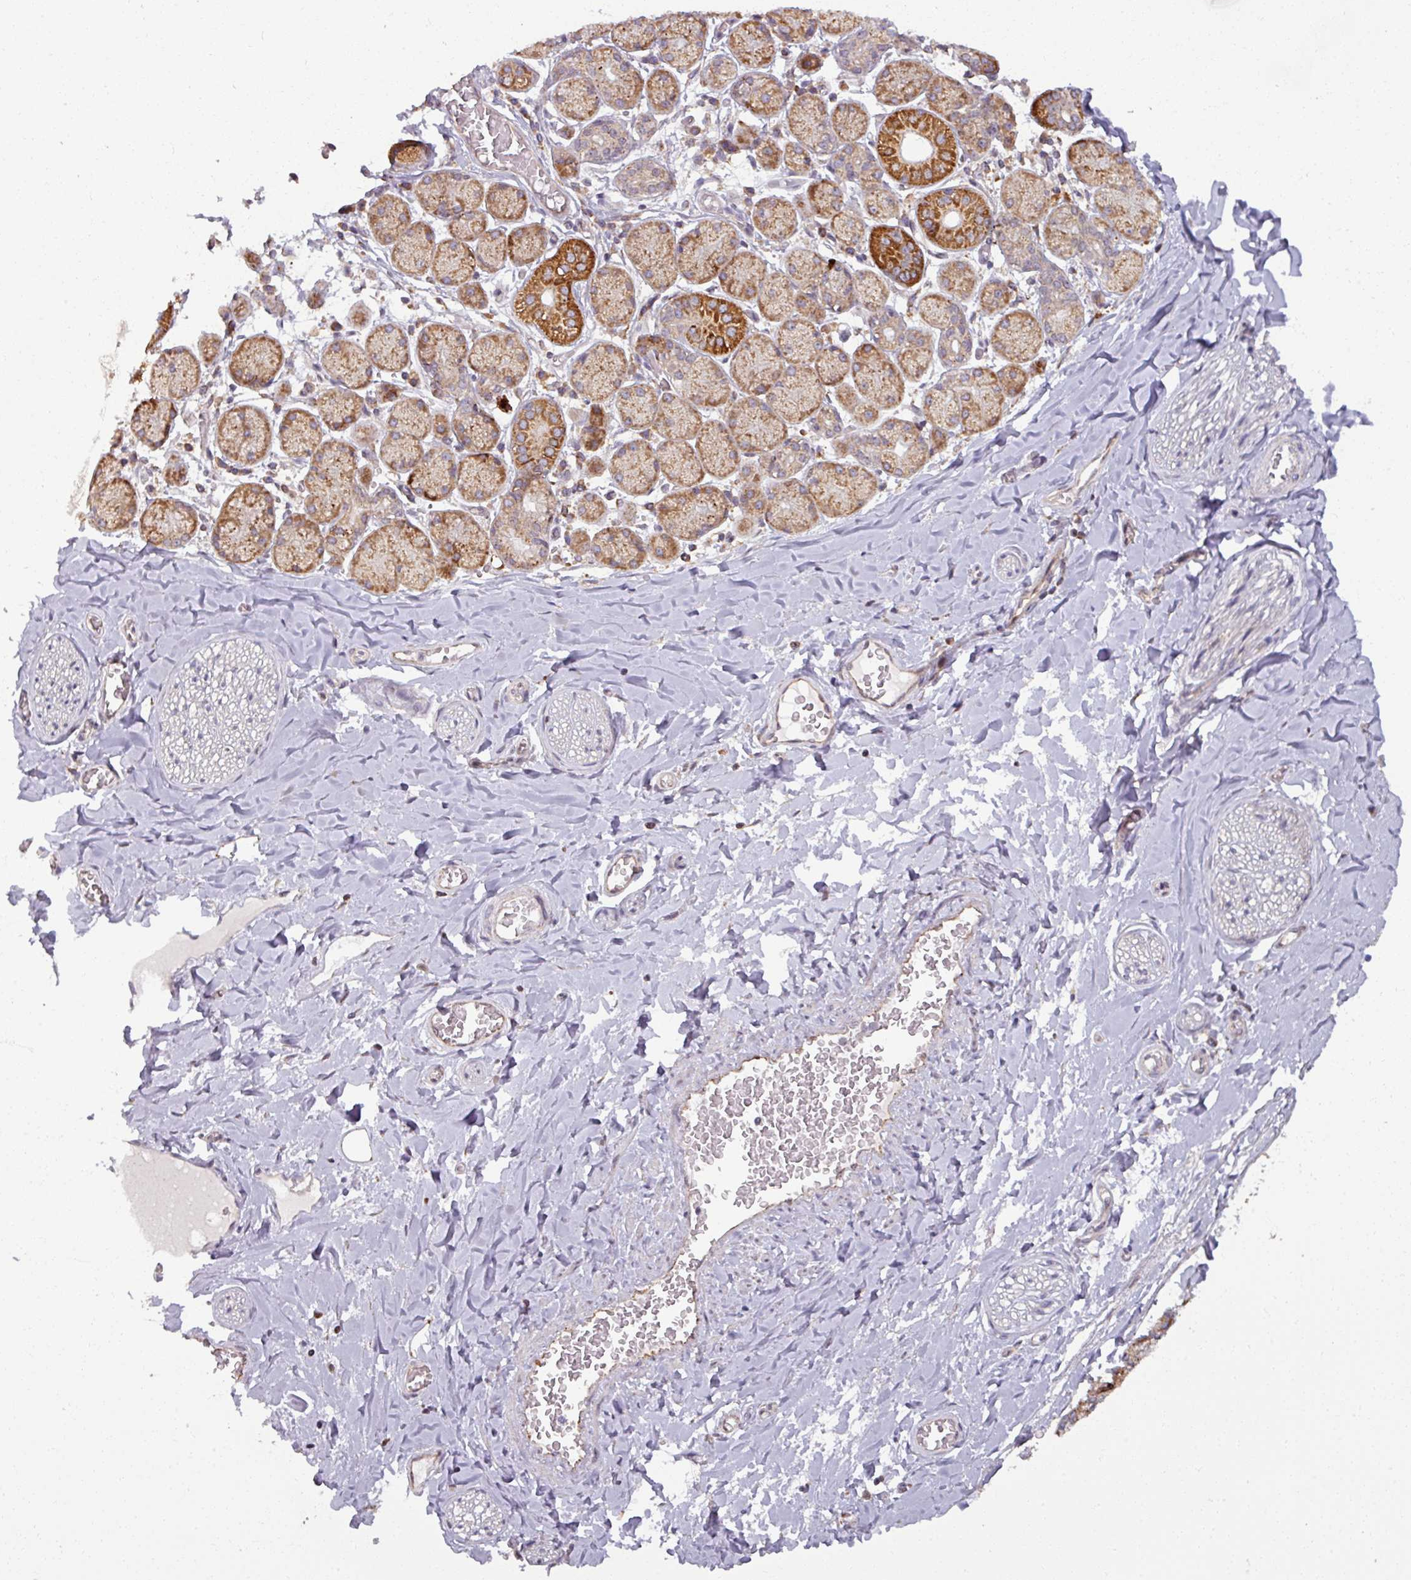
{"staining": {"intensity": "negative", "quantity": "none", "location": "none"}, "tissue": "adipose tissue", "cell_type": "Adipocytes", "image_type": "normal", "snomed": [{"axis": "morphology", "description": "Normal tissue, NOS"}, {"axis": "topography", "description": "Salivary gland"}, {"axis": "topography", "description": "Peripheral nerve tissue"}], "caption": "The IHC histopathology image has no significant positivity in adipocytes of adipose tissue.", "gene": "MAGT1", "patient": {"sex": "female", "age": 24}}